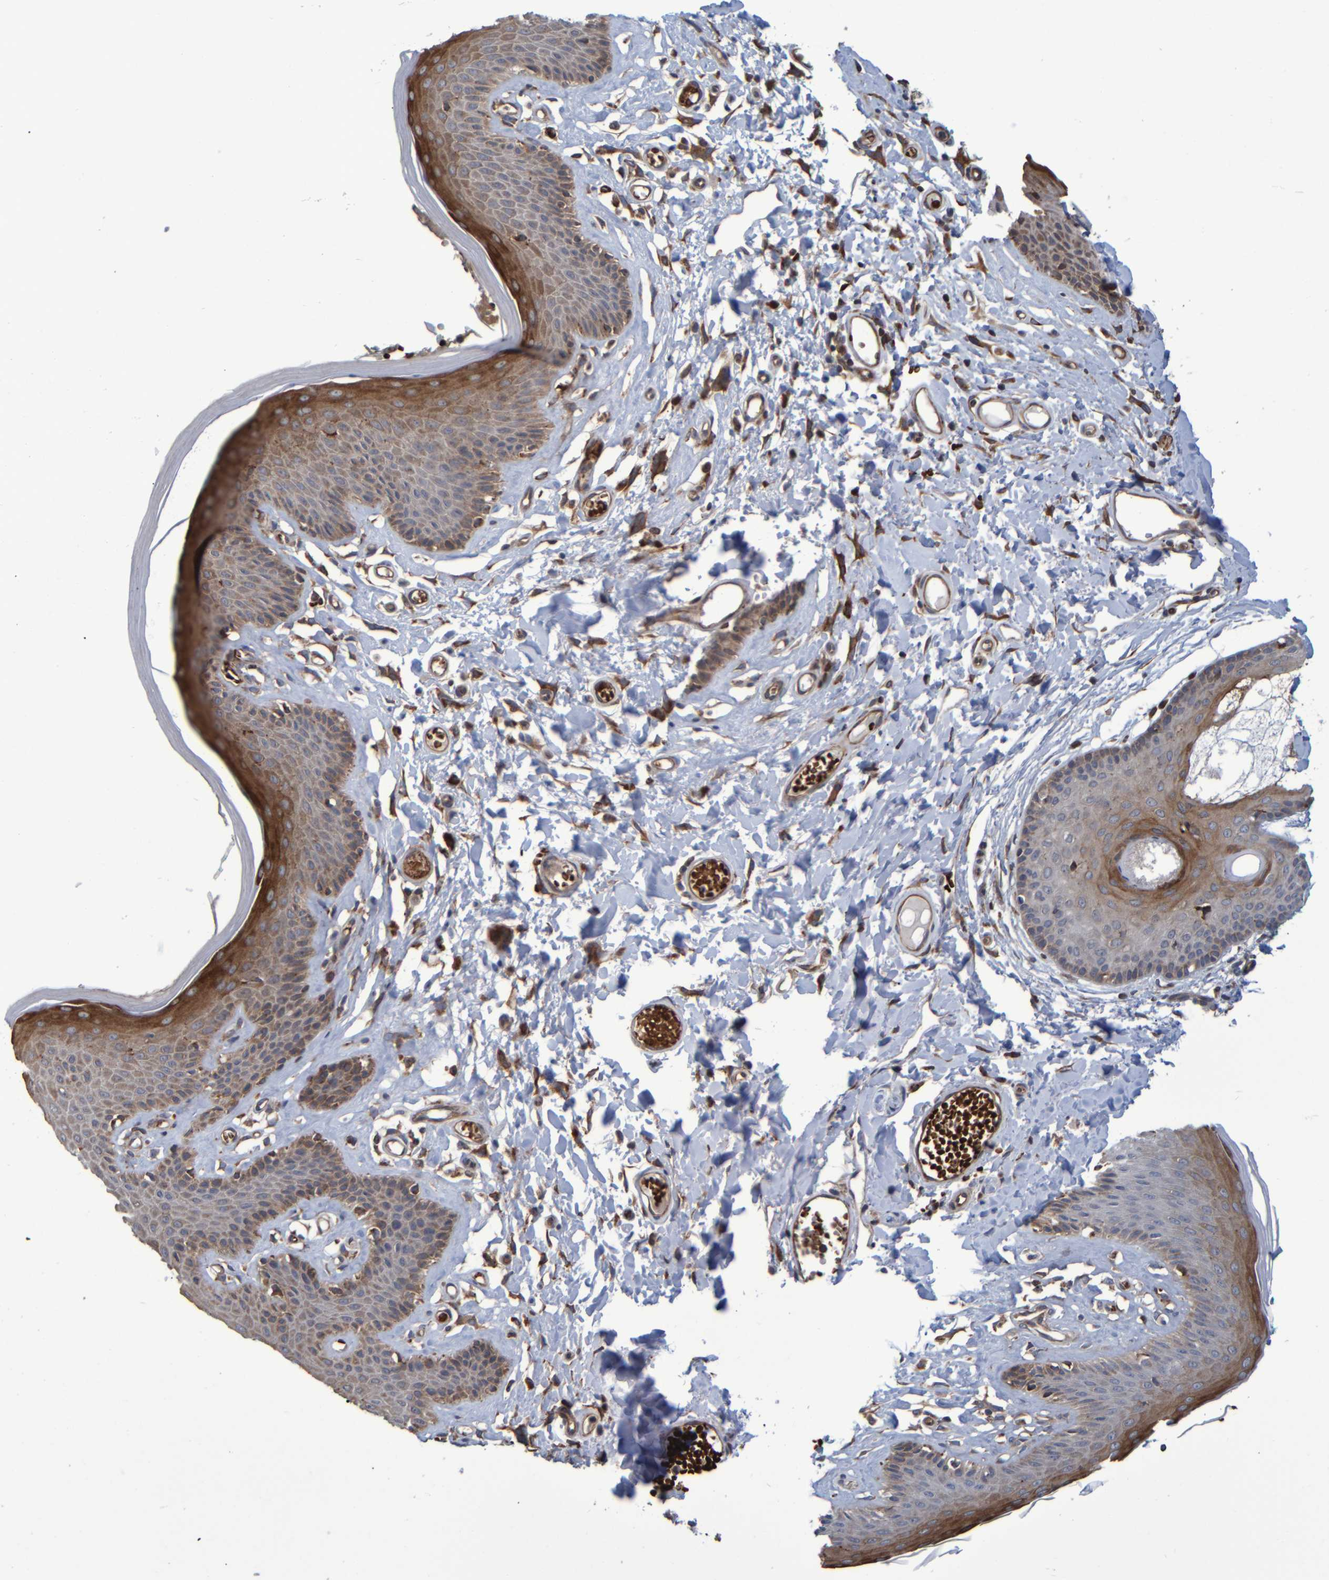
{"staining": {"intensity": "moderate", "quantity": "25%-75%", "location": "cytoplasmic/membranous"}, "tissue": "skin", "cell_type": "Epidermal cells", "image_type": "normal", "snomed": [{"axis": "morphology", "description": "Normal tissue, NOS"}, {"axis": "topography", "description": "Vulva"}], "caption": "Moderate cytoplasmic/membranous protein positivity is appreciated in approximately 25%-75% of epidermal cells in skin. The staining was performed using DAB, with brown indicating positive protein expression. Nuclei are stained blue with hematoxylin.", "gene": "SPAG5", "patient": {"sex": "female", "age": 73}}